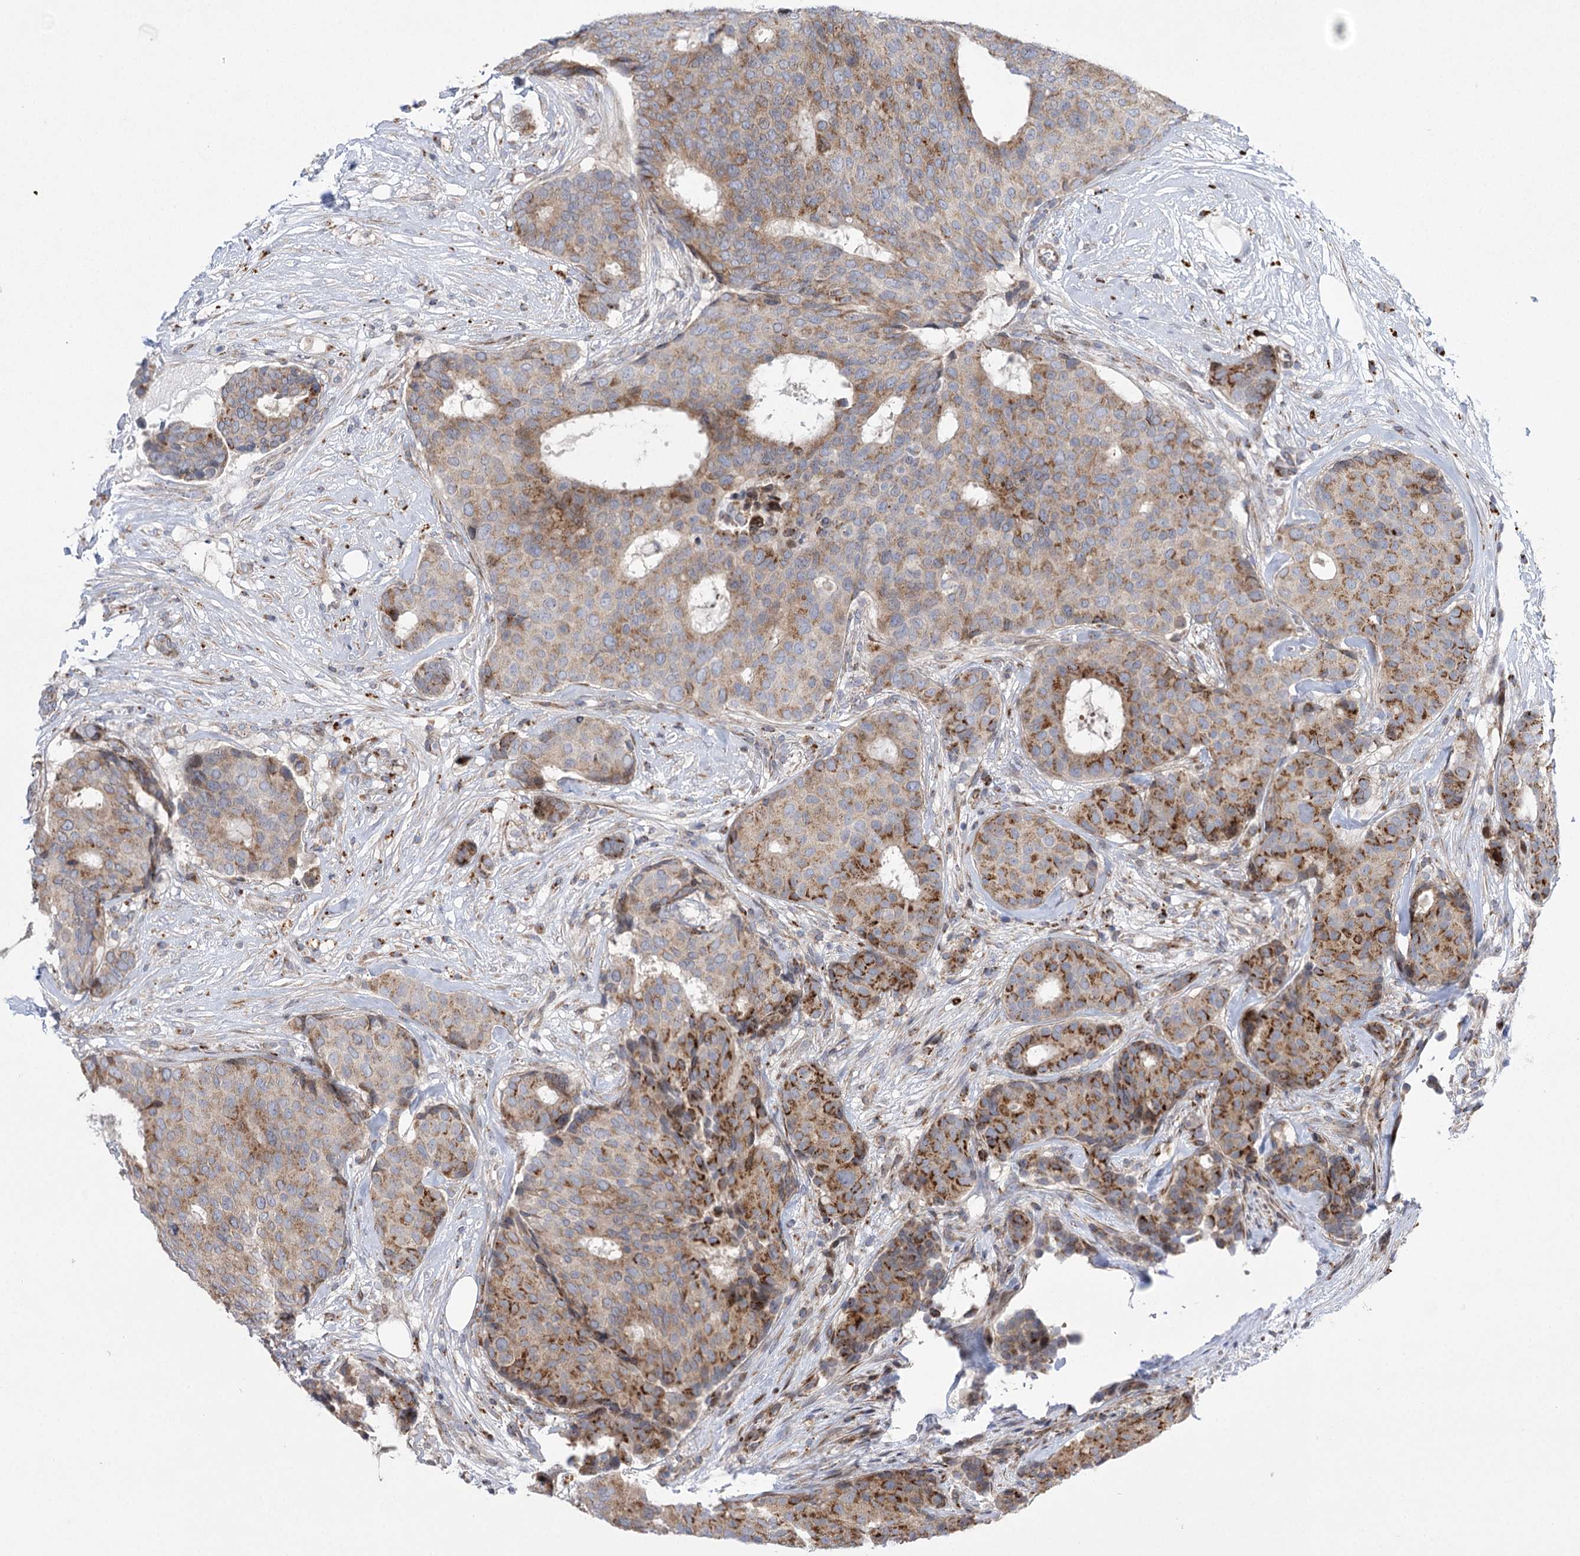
{"staining": {"intensity": "moderate", "quantity": ">75%", "location": "cytoplasmic/membranous"}, "tissue": "breast cancer", "cell_type": "Tumor cells", "image_type": "cancer", "snomed": [{"axis": "morphology", "description": "Duct carcinoma"}, {"axis": "topography", "description": "Breast"}], "caption": "This is a photomicrograph of immunohistochemistry staining of breast cancer (infiltrating ductal carcinoma), which shows moderate expression in the cytoplasmic/membranous of tumor cells.", "gene": "NME7", "patient": {"sex": "female", "age": 75}}